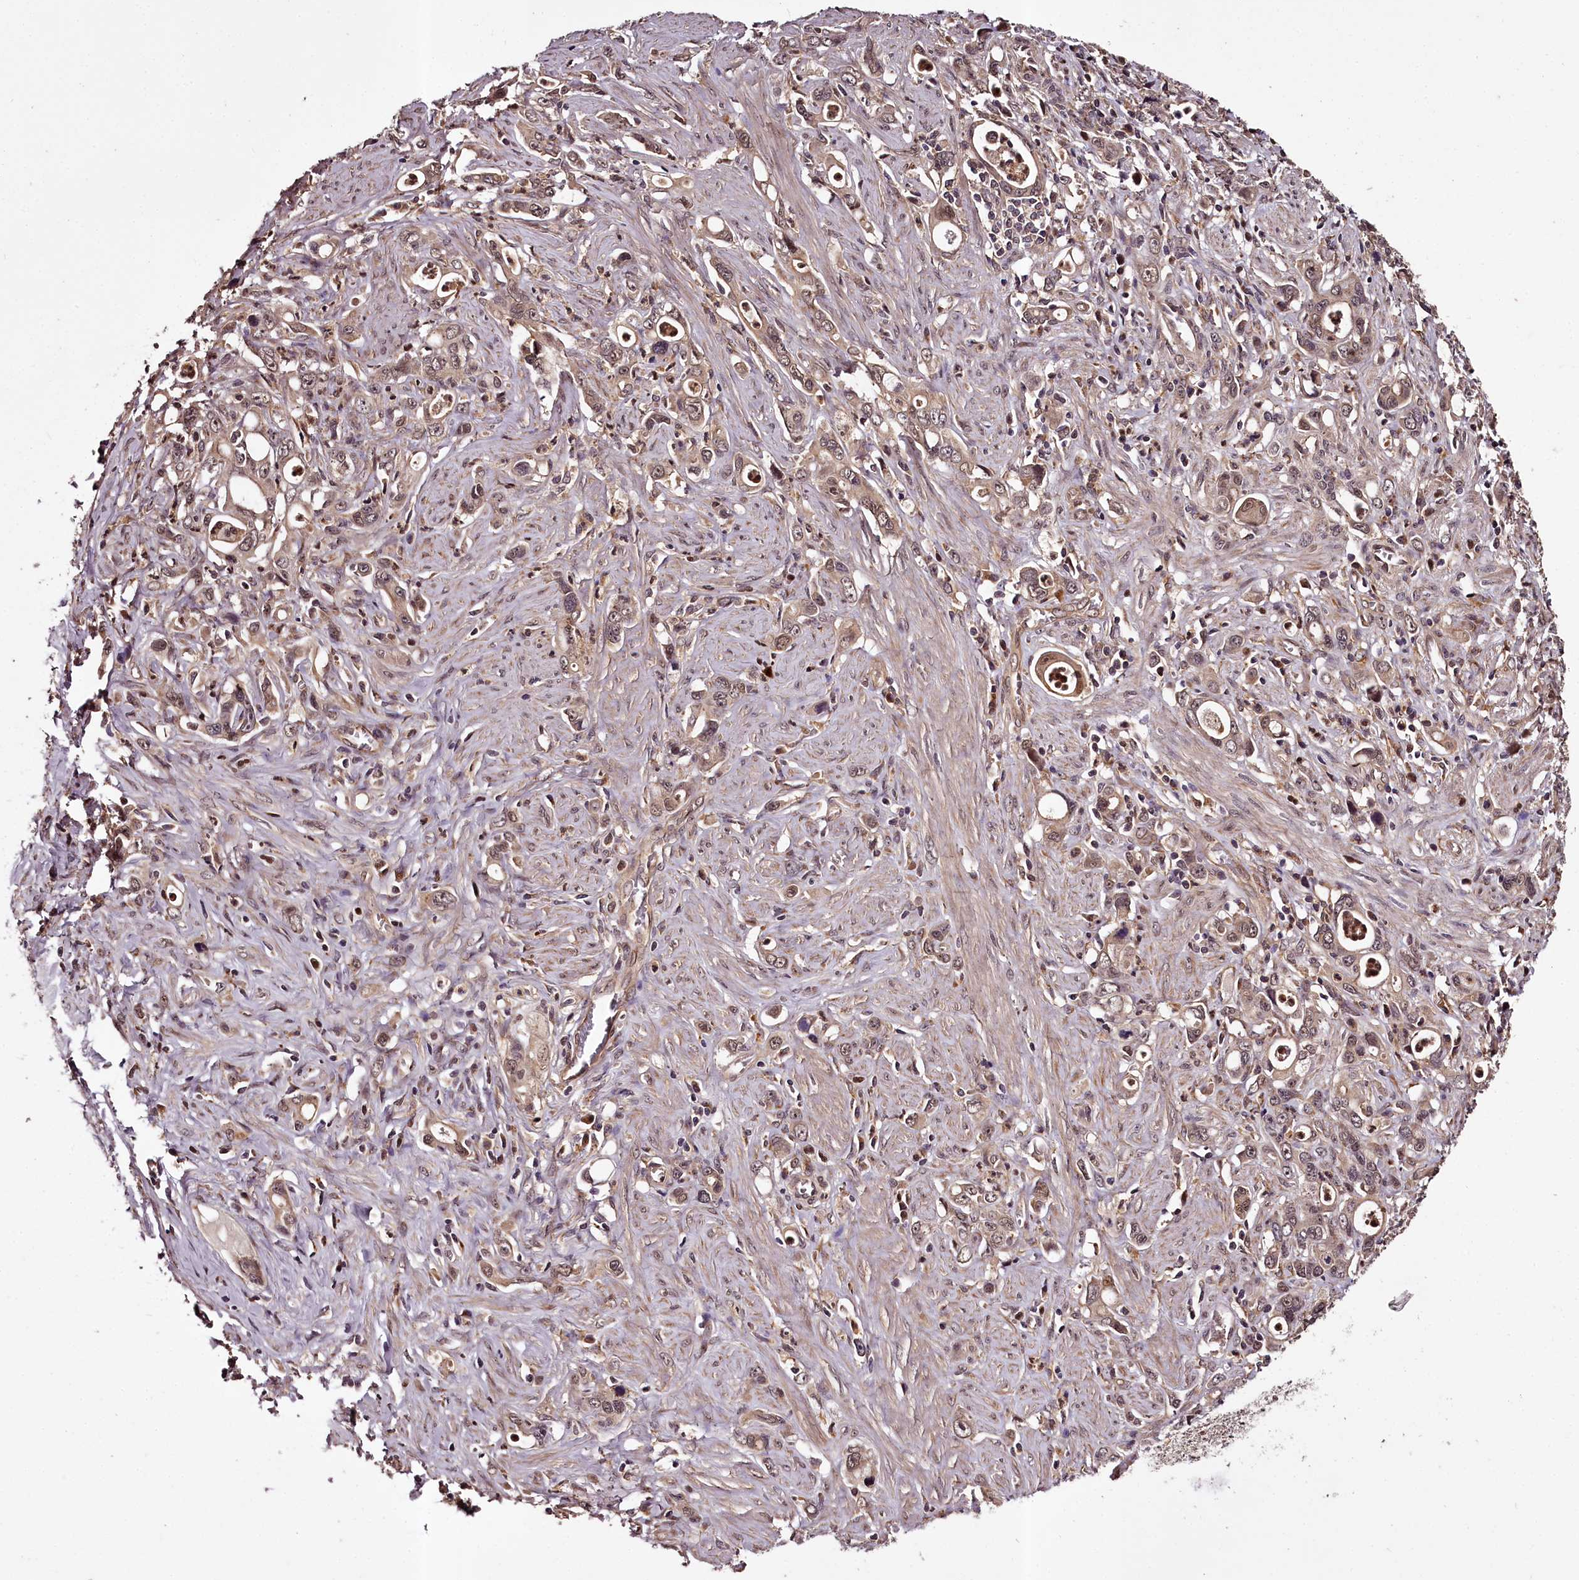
{"staining": {"intensity": "weak", "quantity": ">75%", "location": "cytoplasmic/membranous,nuclear"}, "tissue": "stomach cancer", "cell_type": "Tumor cells", "image_type": "cancer", "snomed": [{"axis": "morphology", "description": "Adenocarcinoma, NOS"}, {"axis": "topography", "description": "Stomach, lower"}], "caption": "High-power microscopy captured an IHC histopathology image of stomach cancer, revealing weak cytoplasmic/membranous and nuclear staining in about >75% of tumor cells.", "gene": "MAML3", "patient": {"sex": "female", "age": 43}}